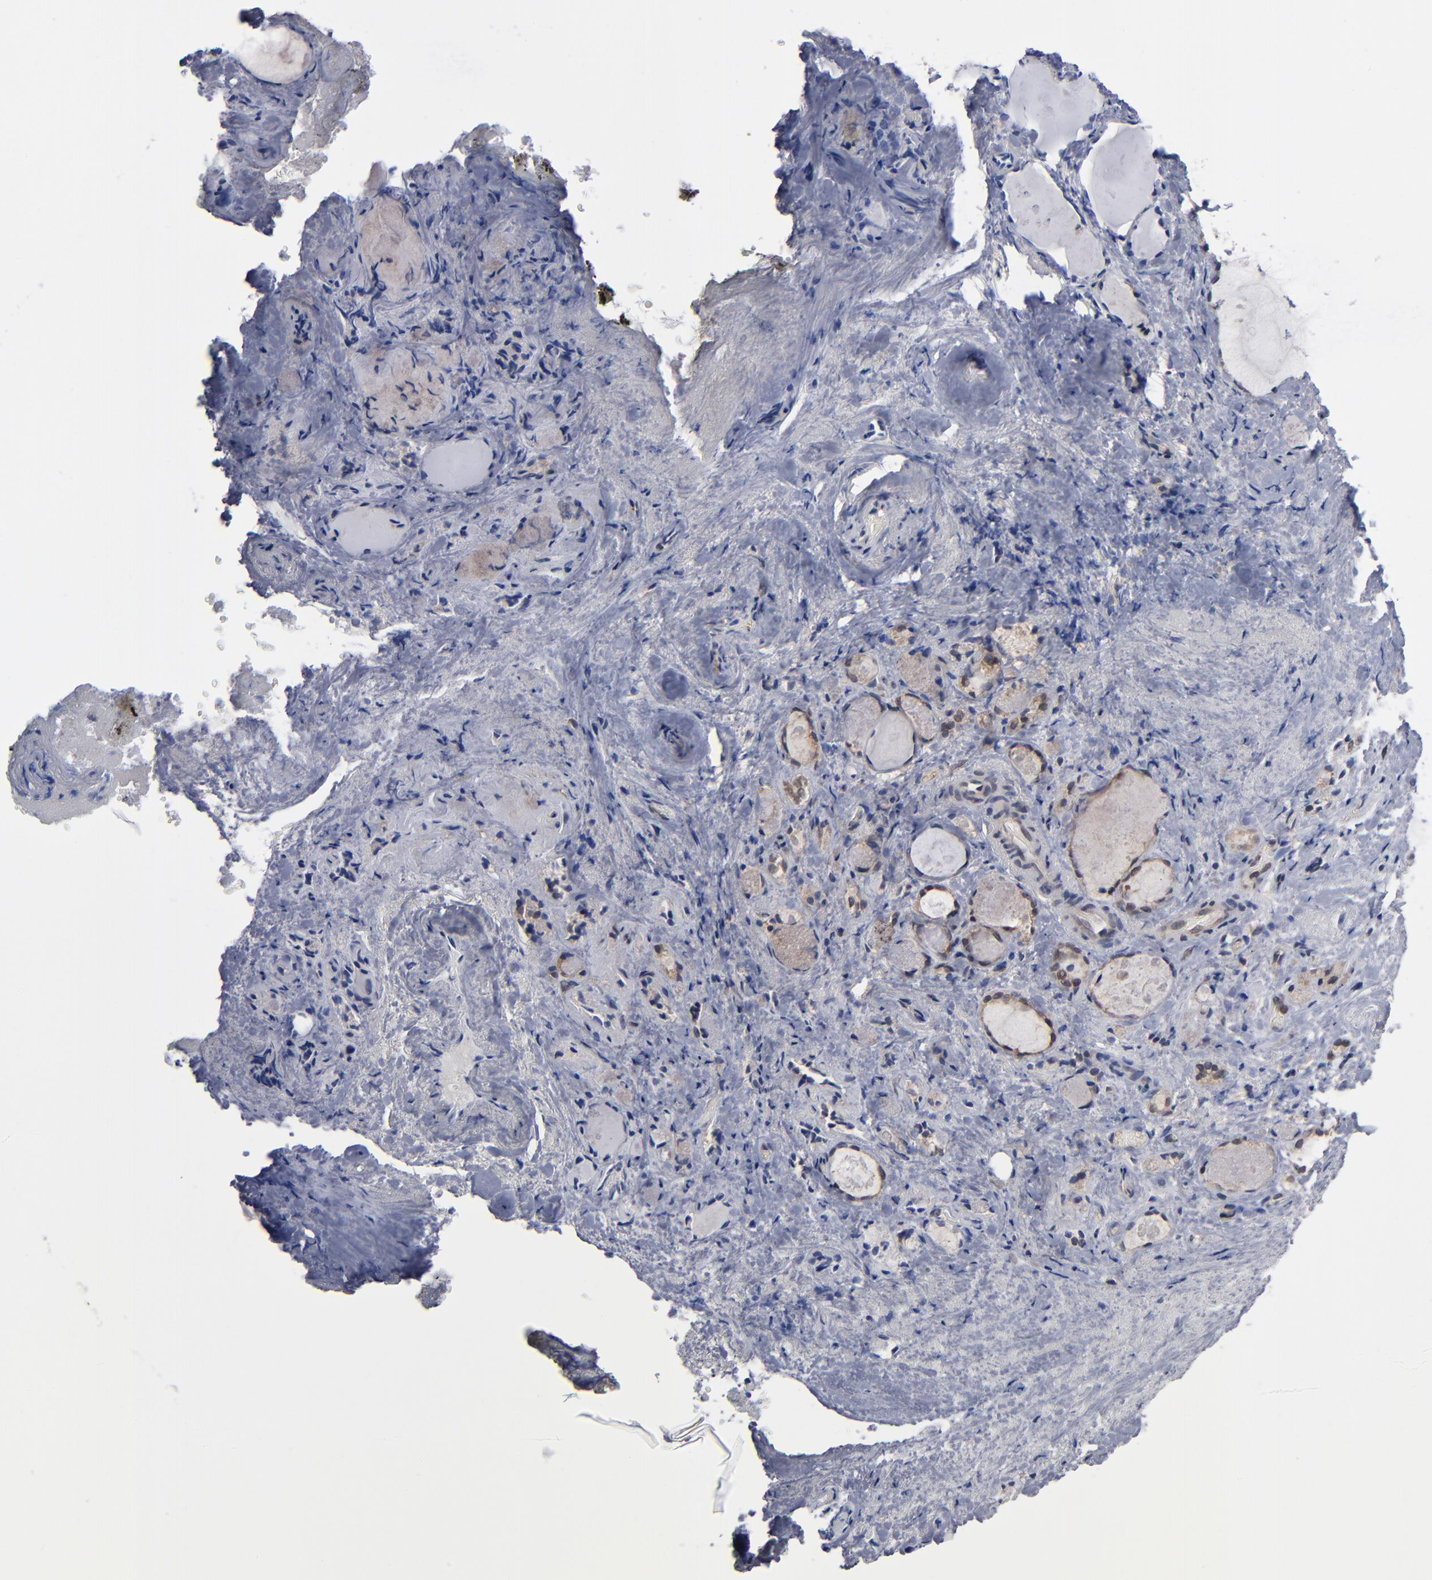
{"staining": {"intensity": "moderate", "quantity": ">75%", "location": "cytoplasmic/membranous"}, "tissue": "thyroid gland", "cell_type": "Glandular cells", "image_type": "normal", "snomed": [{"axis": "morphology", "description": "Normal tissue, NOS"}, {"axis": "topography", "description": "Thyroid gland"}], "caption": "Moderate cytoplasmic/membranous positivity is present in approximately >75% of glandular cells in unremarkable thyroid gland.", "gene": "ALG13", "patient": {"sex": "female", "age": 75}}